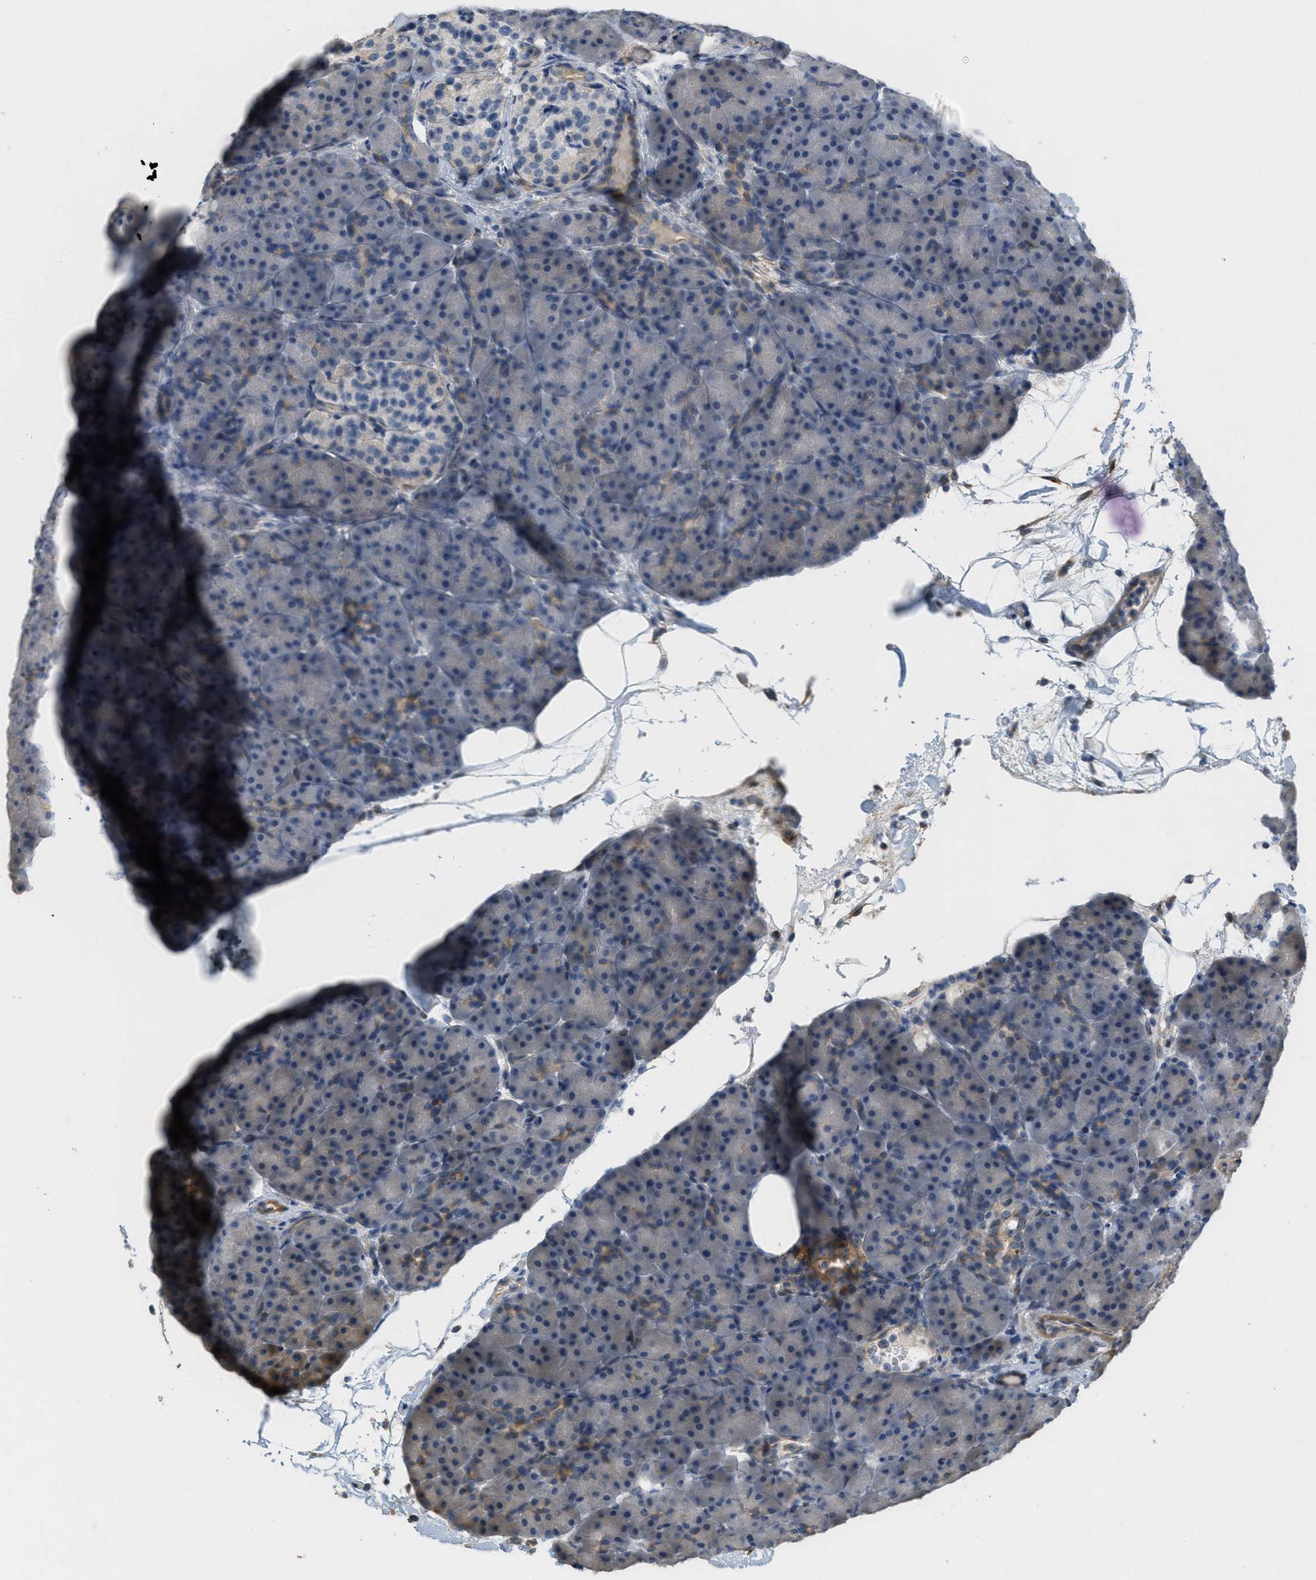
{"staining": {"intensity": "weak", "quantity": "<25%", "location": "cytoplasmic/membranous"}, "tissue": "pancreas", "cell_type": "Exocrine glandular cells", "image_type": "normal", "snomed": [{"axis": "morphology", "description": "Normal tissue, NOS"}, {"axis": "topography", "description": "Pancreas"}], "caption": "Immunohistochemistry photomicrograph of benign human pancreas stained for a protein (brown), which demonstrates no staining in exocrine glandular cells.", "gene": "ADCY5", "patient": {"sex": "male", "age": 66}}